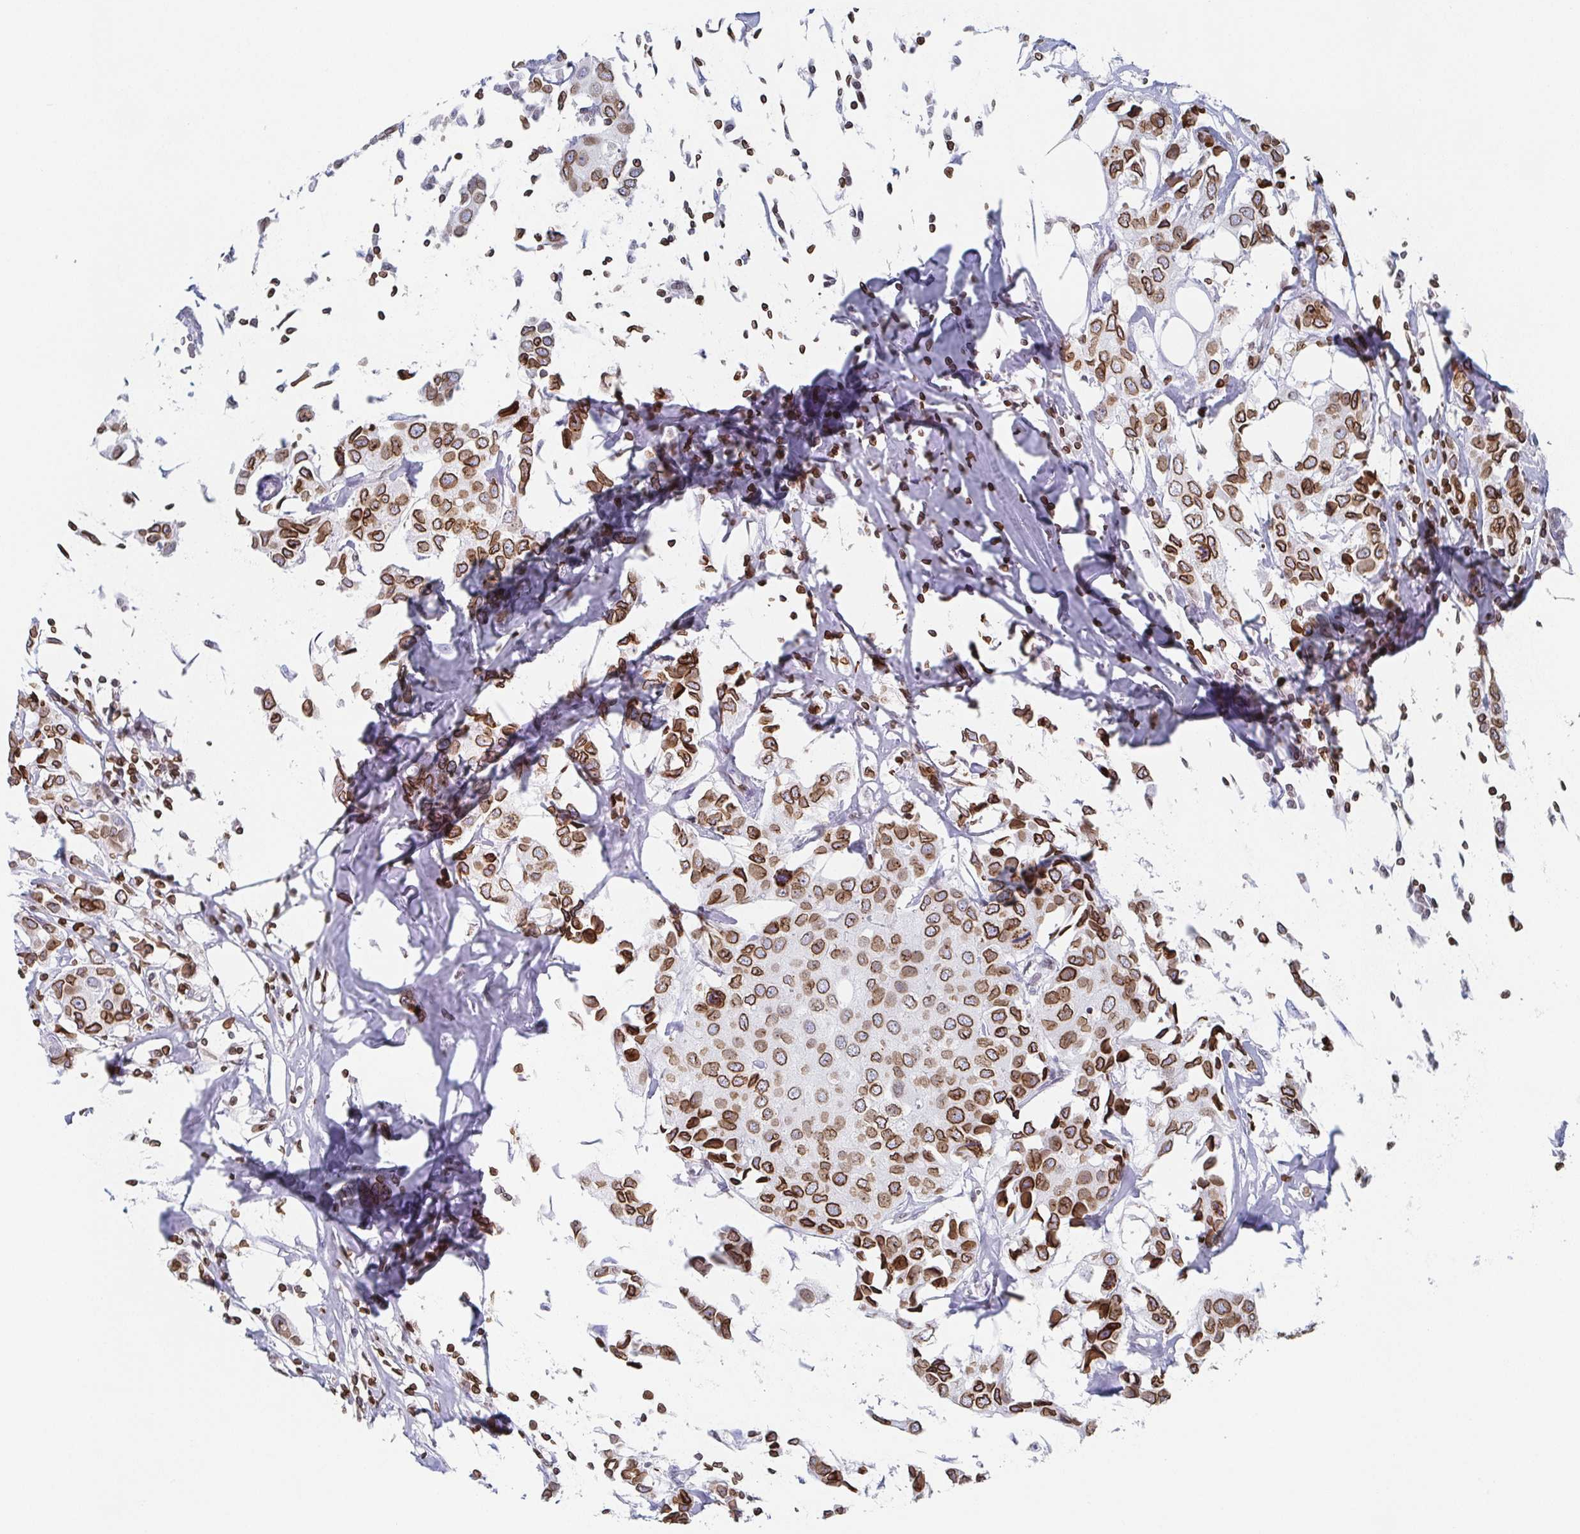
{"staining": {"intensity": "strong", "quantity": ">75%", "location": "cytoplasmic/membranous,nuclear"}, "tissue": "breast cancer", "cell_type": "Tumor cells", "image_type": "cancer", "snomed": [{"axis": "morphology", "description": "Duct carcinoma"}, {"axis": "topography", "description": "Breast"}], "caption": "Strong cytoplasmic/membranous and nuclear staining for a protein is seen in approximately >75% of tumor cells of breast invasive ductal carcinoma using immunohistochemistry (IHC).", "gene": "BTBD7", "patient": {"sex": "female", "age": 80}}